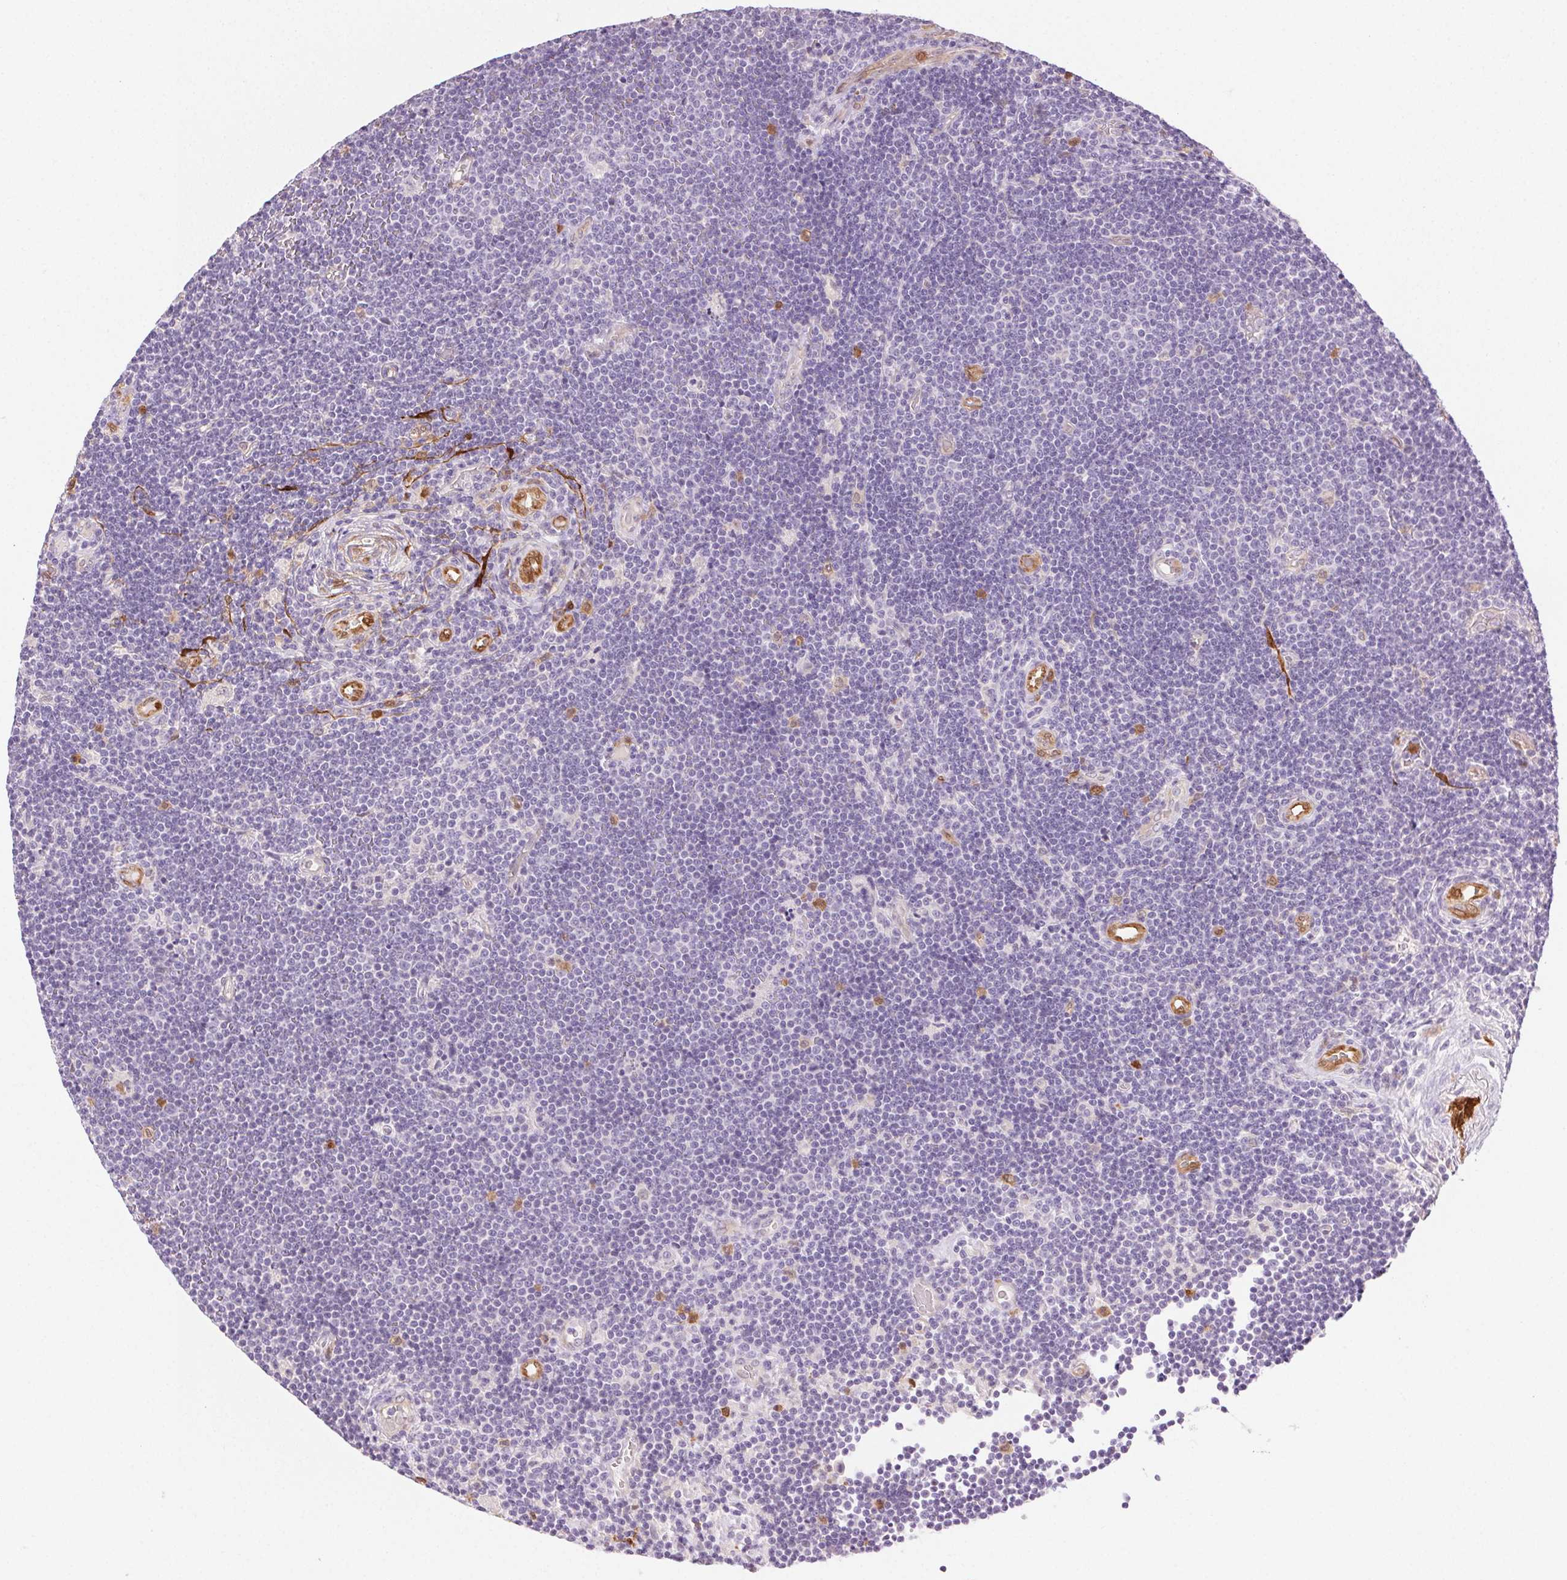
{"staining": {"intensity": "negative", "quantity": "none", "location": "none"}, "tissue": "lymphoma", "cell_type": "Tumor cells", "image_type": "cancer", "snomed": [{"axis": "morphology", "description": "Malignant lymphoma, non-Hodgkin's type, Low grade"}, {"axis": "topography", "description": "Brain"}], "caption": "Human malignant lymphoma, non-Hodgkin's type (low-grade) stained for a protein using IHC shows no positivity in tumor cells.", "gene": "TMEM45A", "patient": {"sex": "female", "age": 66}}